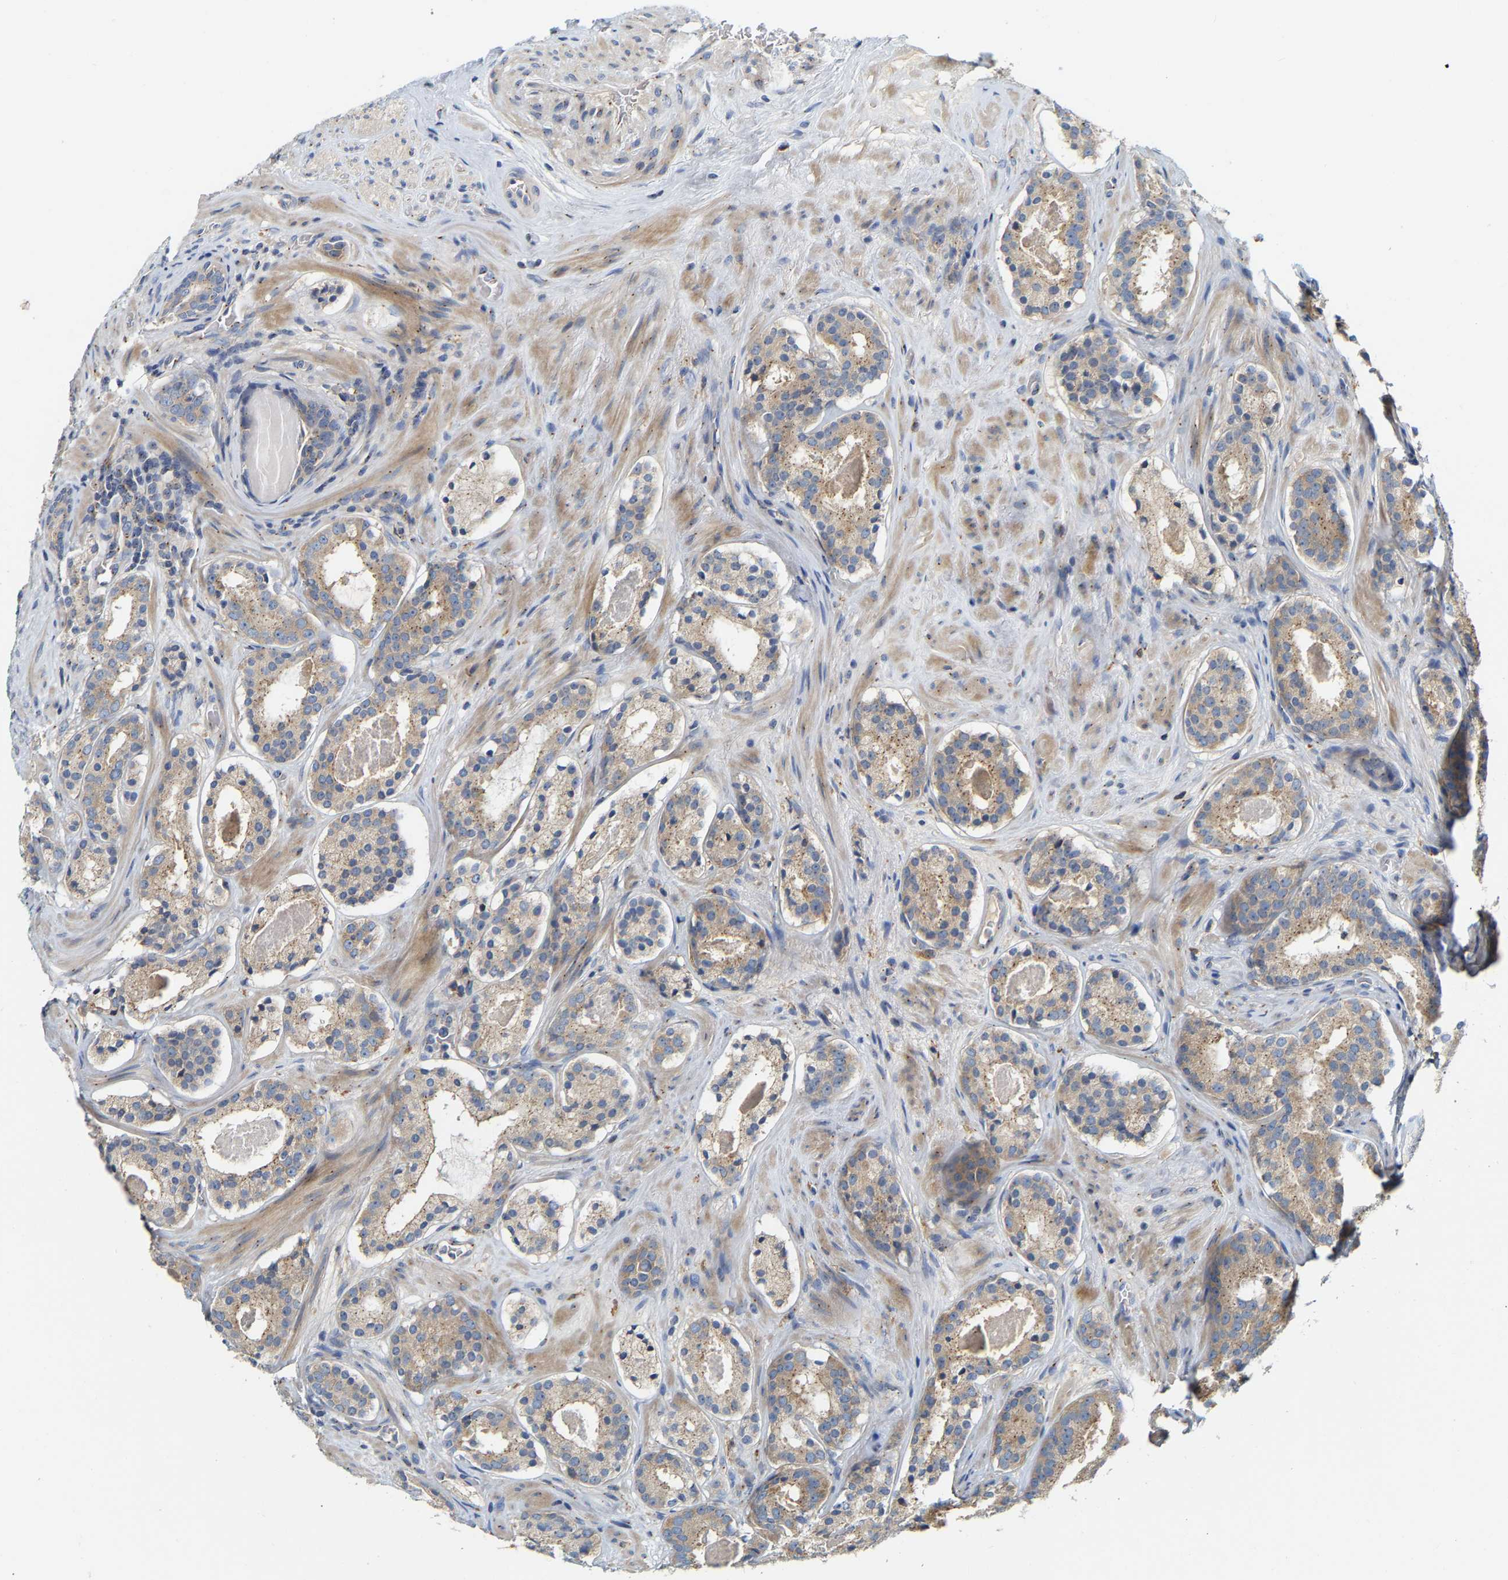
{"staining": {"intensity": "weak", "quantity": ">75%", "location": "cytoplasmic/membranous"}, "tissue": "prostate cancer", "cell_type": "Tumor cells", "image_type": "cancer", "snomed": [{"axis": "morphology", "description": "Adenocarcinoma, Low grade"}, {"axis": "topography", "description": "Prostate"}], "caption": "The immunohistochemical stain labels weak cytoplasmic/membranous expression in tumor cells of prostate cancer tissue. The staining was performed using DAB to visualize the protein expression in brown, while the nuclei were stained in blue with hematoxylin (Magnification: 20x).", "gene": "PCNT", "patient": {"sex": "male", "age": 69}}